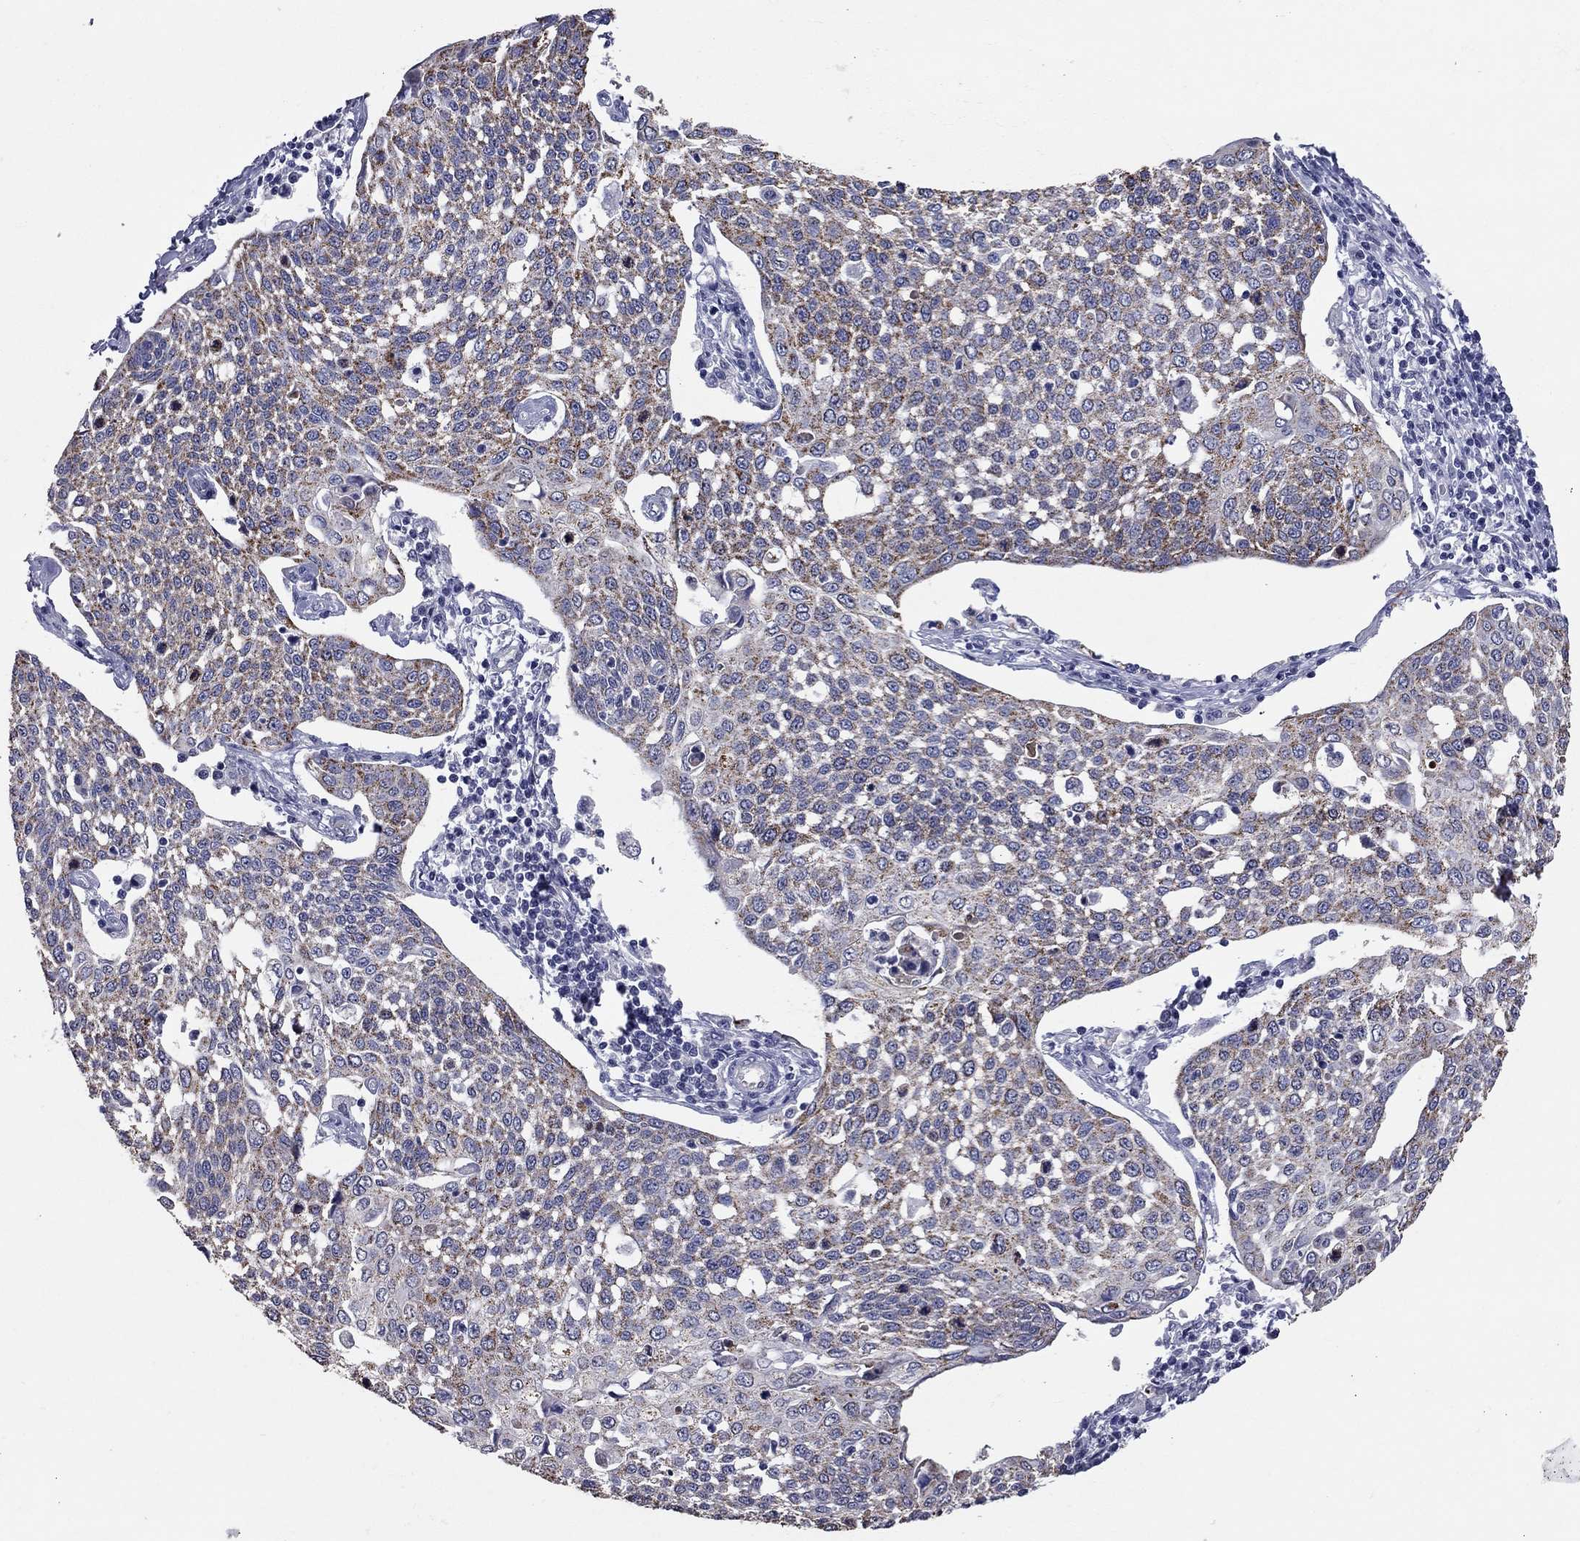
{"staining": {"intensity": "strong", "quantity": ">75%", "location": "cytoplasmic/membranous"}, "tissue": "cervical cancer", "cell_type": "Tumor cells", "image_type": "cancer", "snomed": [{"axis": "morphology", "description": "Squamous cell carcinoma, NOS"}, {"axis": "topography", "description": "Cervix"}], "caption": "Immunohistochemistry (IHC) (DAB (3,3'-diaminobenzidine)) staining of human cervical cancer shows strong cytoplasmic/membranous protein staining in approximately >75% of tumor cells.", "gene": "SHOC2", "patient": {"sex": "female", "age": 34}}